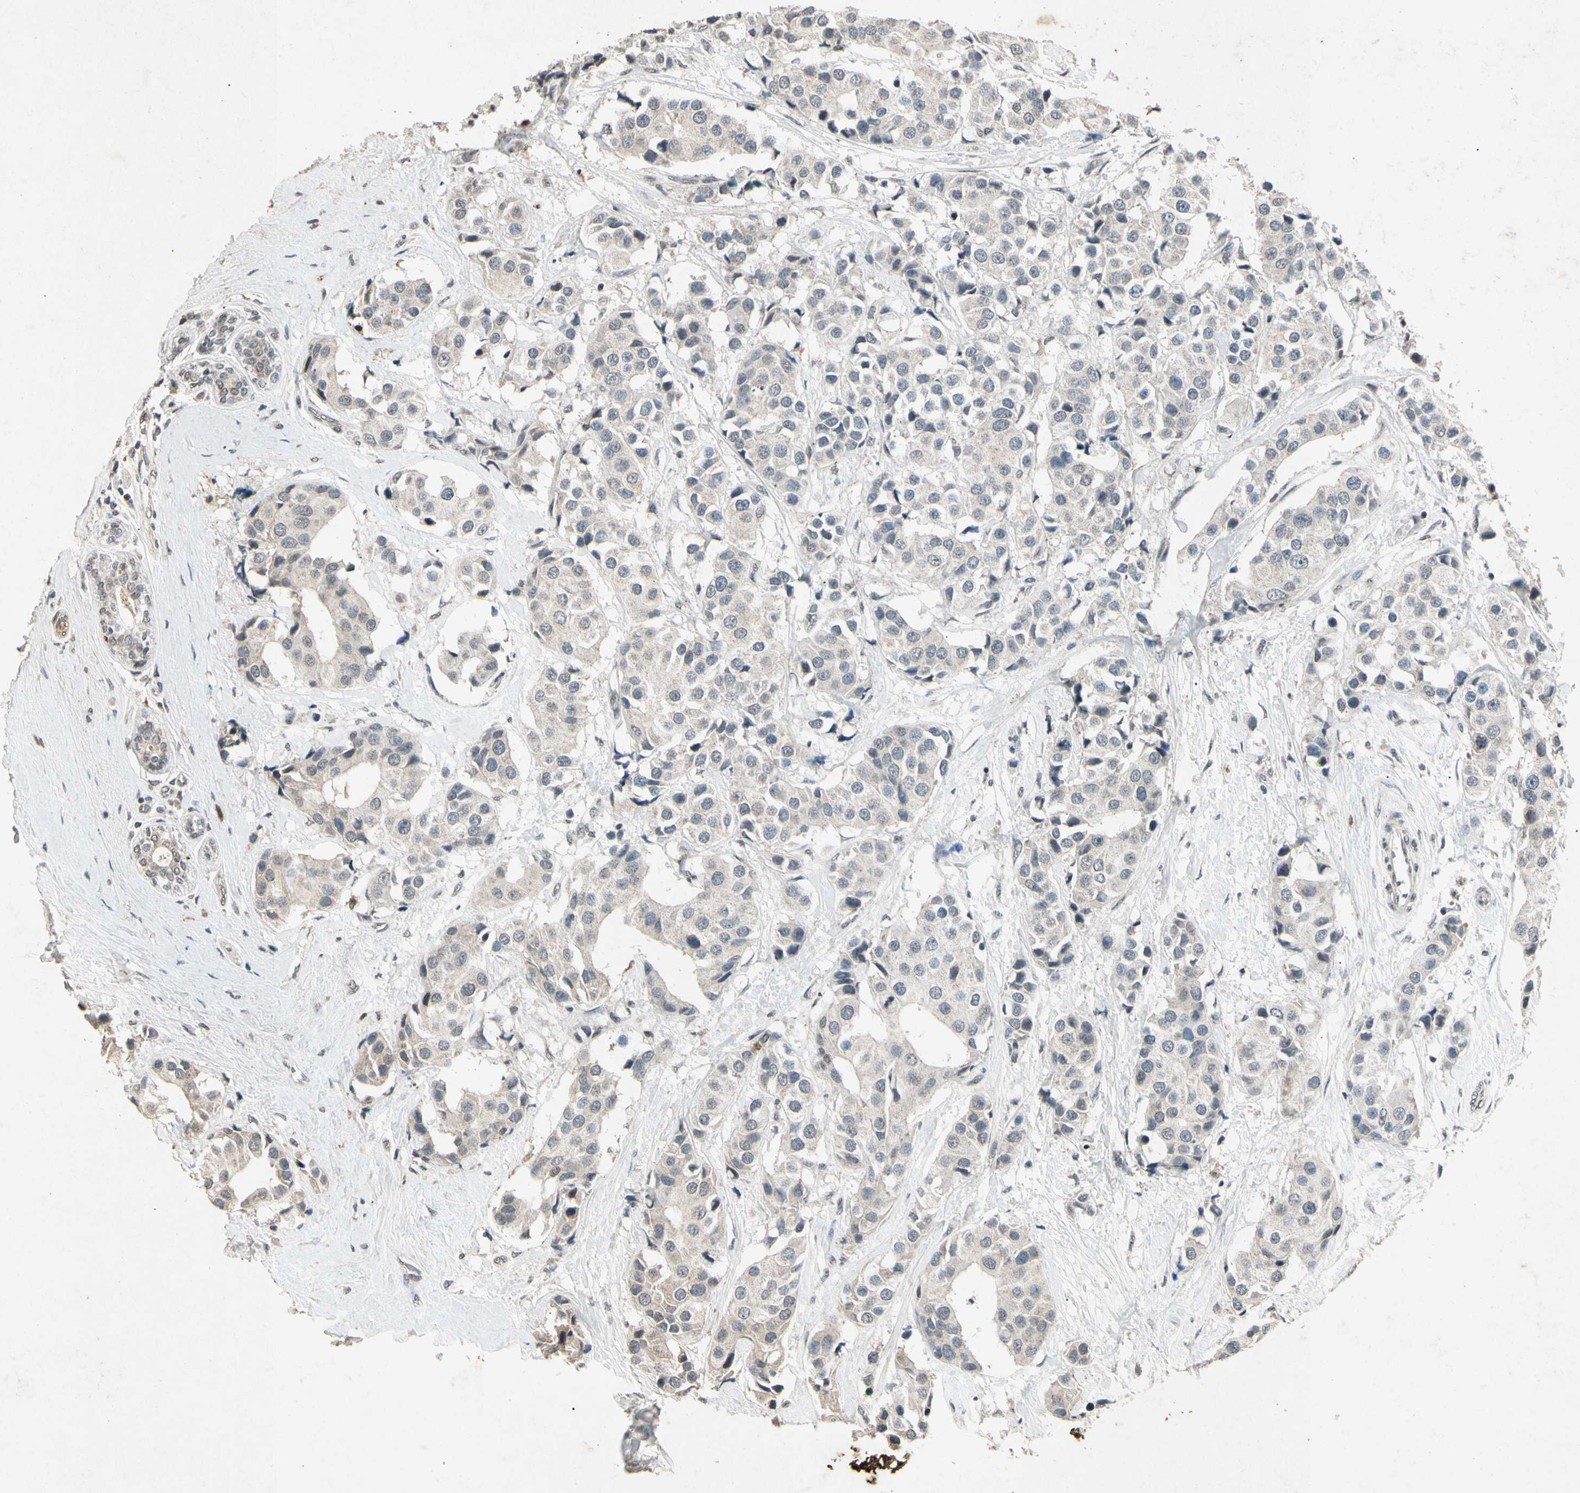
{"staining": {"intensity": "weak", "quantity": "25%-75%", "location": "cytoplasmic/membranous"}, "tissue": "breast cancer", "cell_type": "Tumor cells", "image_type": "cancer", "snomed": [{"axis": "morphology", "description": "Normal tissue, NOS"}, {"axis": "morphology", "description": "Duct carcinoma"}, {"axis": "topography", "description": "Breast"}], "caption": "This is an image of immunohistochemistry staining of invasive ductal carcinoma (breast), which shows weak staining in the cytoplasmic/membranous of tumor cells.", "gene": "CP", "patient": {"sex": "female", "age": 39}}